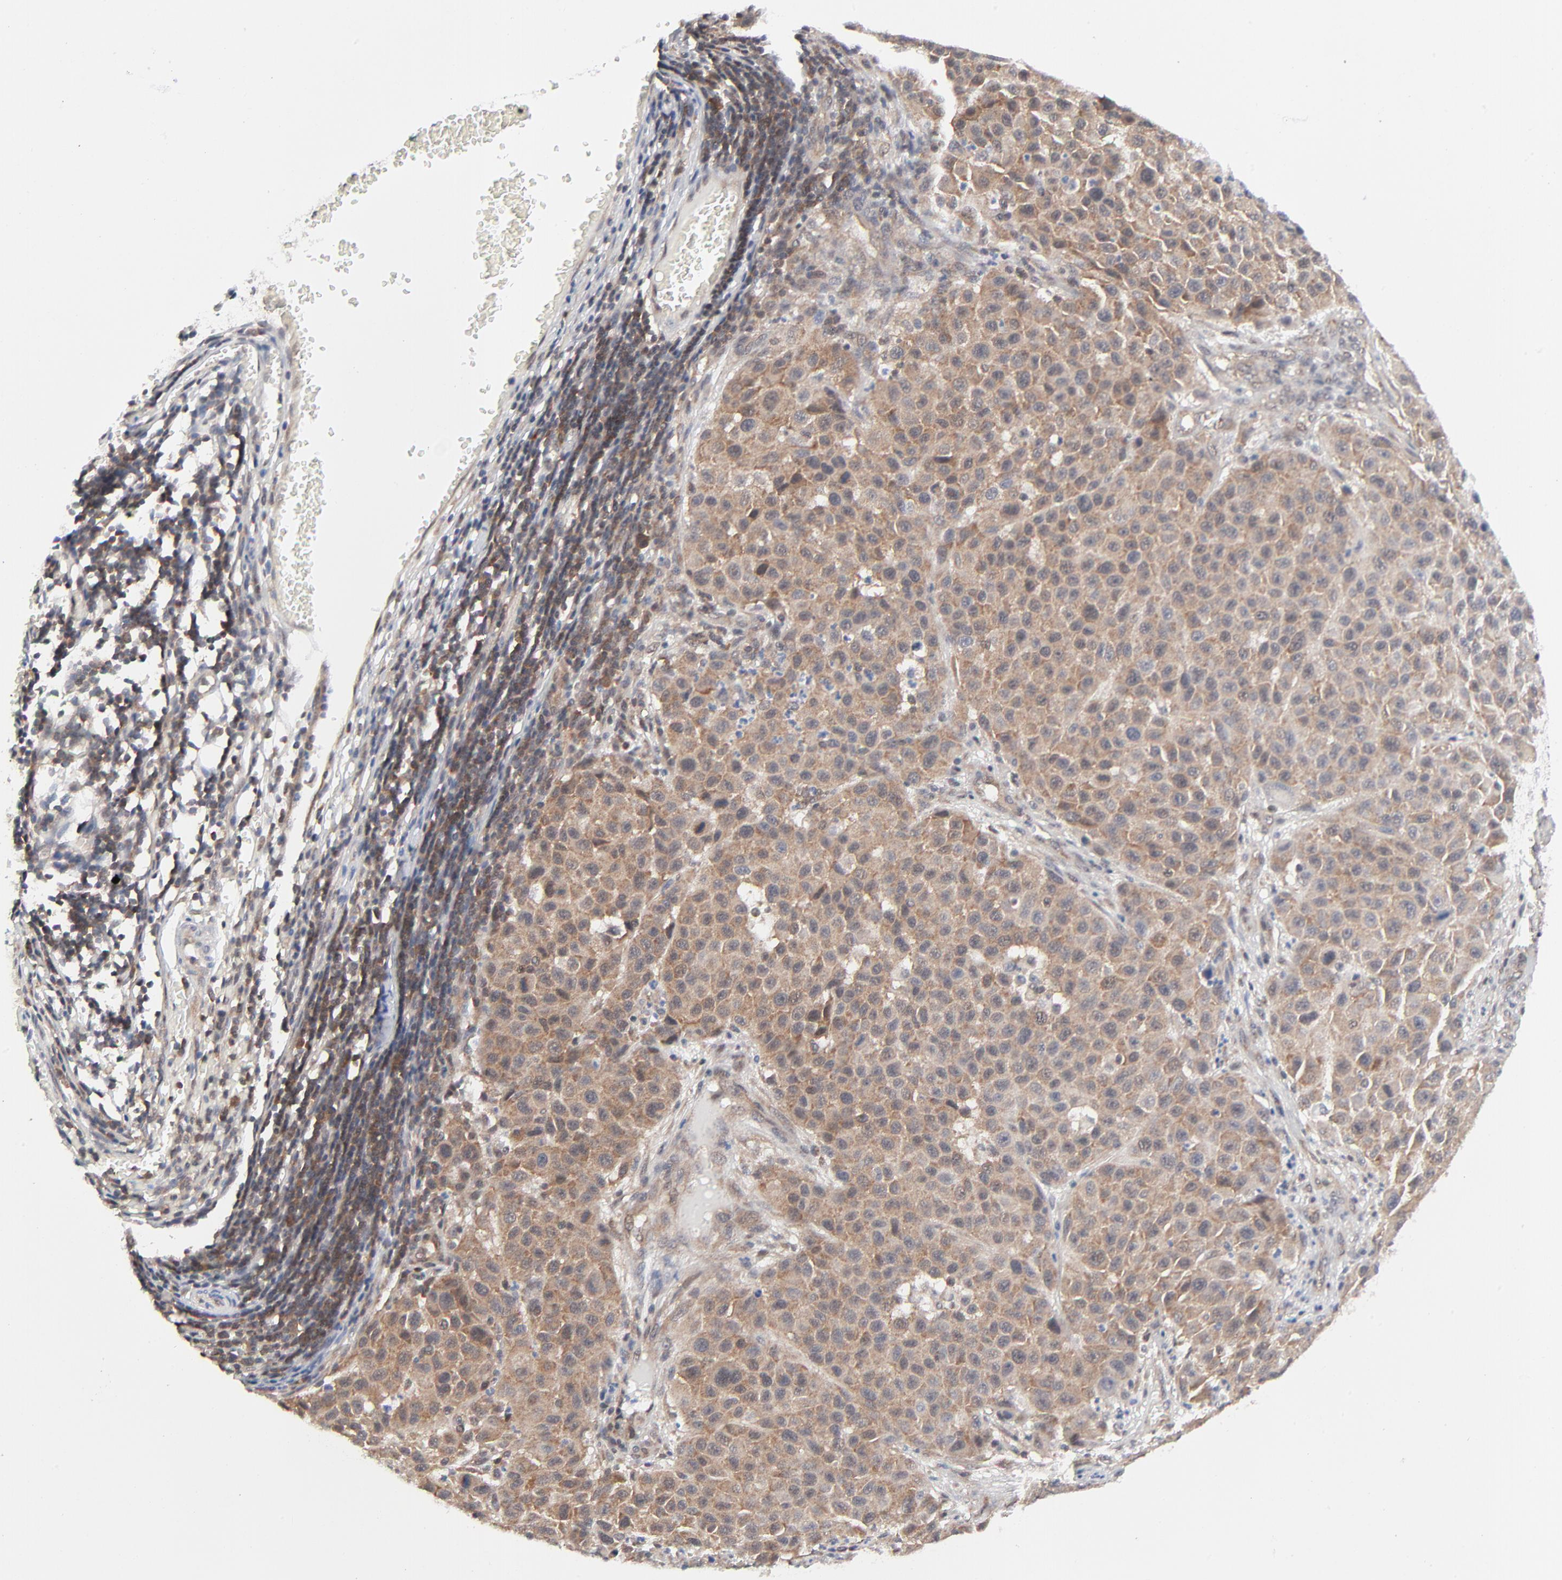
{"staining": {"intensity": "weak", "quantity": ">75%", "location": "cytoplasmic/membranous"}, "tissue": "melanoma", "cell_type": "Tumor cells", "image_type": "cancer", "snomed": [{"axis": "morphology", "description": "Malignant melanoma, Metastatic site"}, {"axis": "topography", "description": "Lymph node"}], "caption": "This is an image of immunohistochemistry staining of malignant melanoma (metastatic site), which shows weak expression in the cytoplasmic/membranous of tumor cells.", "gene": "RPS6KB1", "patient": {"sex": "male", "age": 61}}